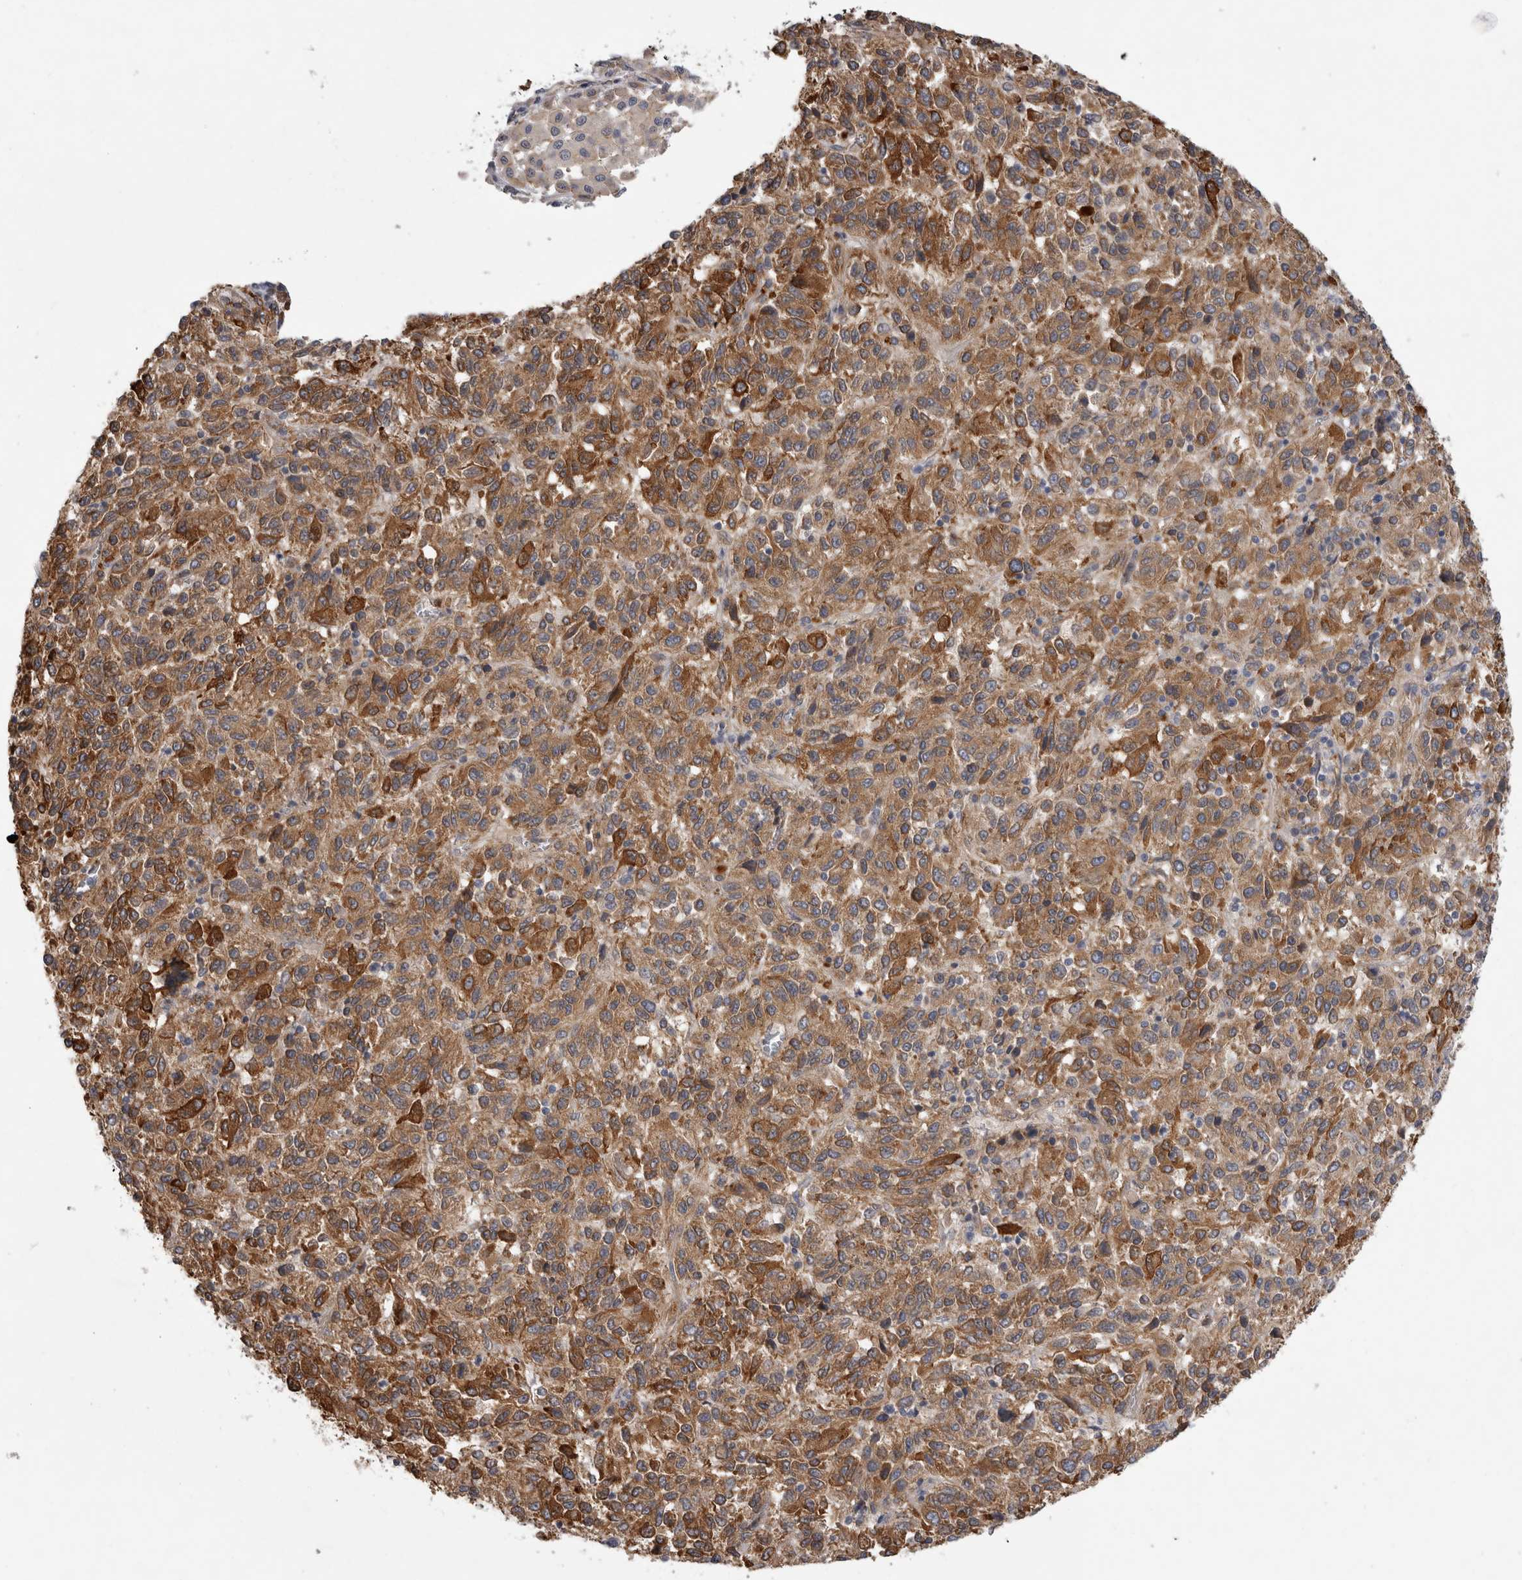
{"staining": {"intensity": "moderate", "quantity": ">75%", "location": "cytoplasmic/membranous"}, "tissue": "melanoma", "cell_type": "Tumor cells", "image_type": "cancer", "snomed": [{"axis": "morphology", "description": "Malignant melanoma, Metastatic site"}, {"axis": "topography", "description": "Lung"}], "caption": "Immunohistochemical staining of human malignant melanoma (metastatic site) exhibits medium levels of moderate cytoplasmic/membranous positivity in approximately >75% of tumor cells.", "gene": "ANKFY1", "patient": {"sex": "male", "age": 64}}